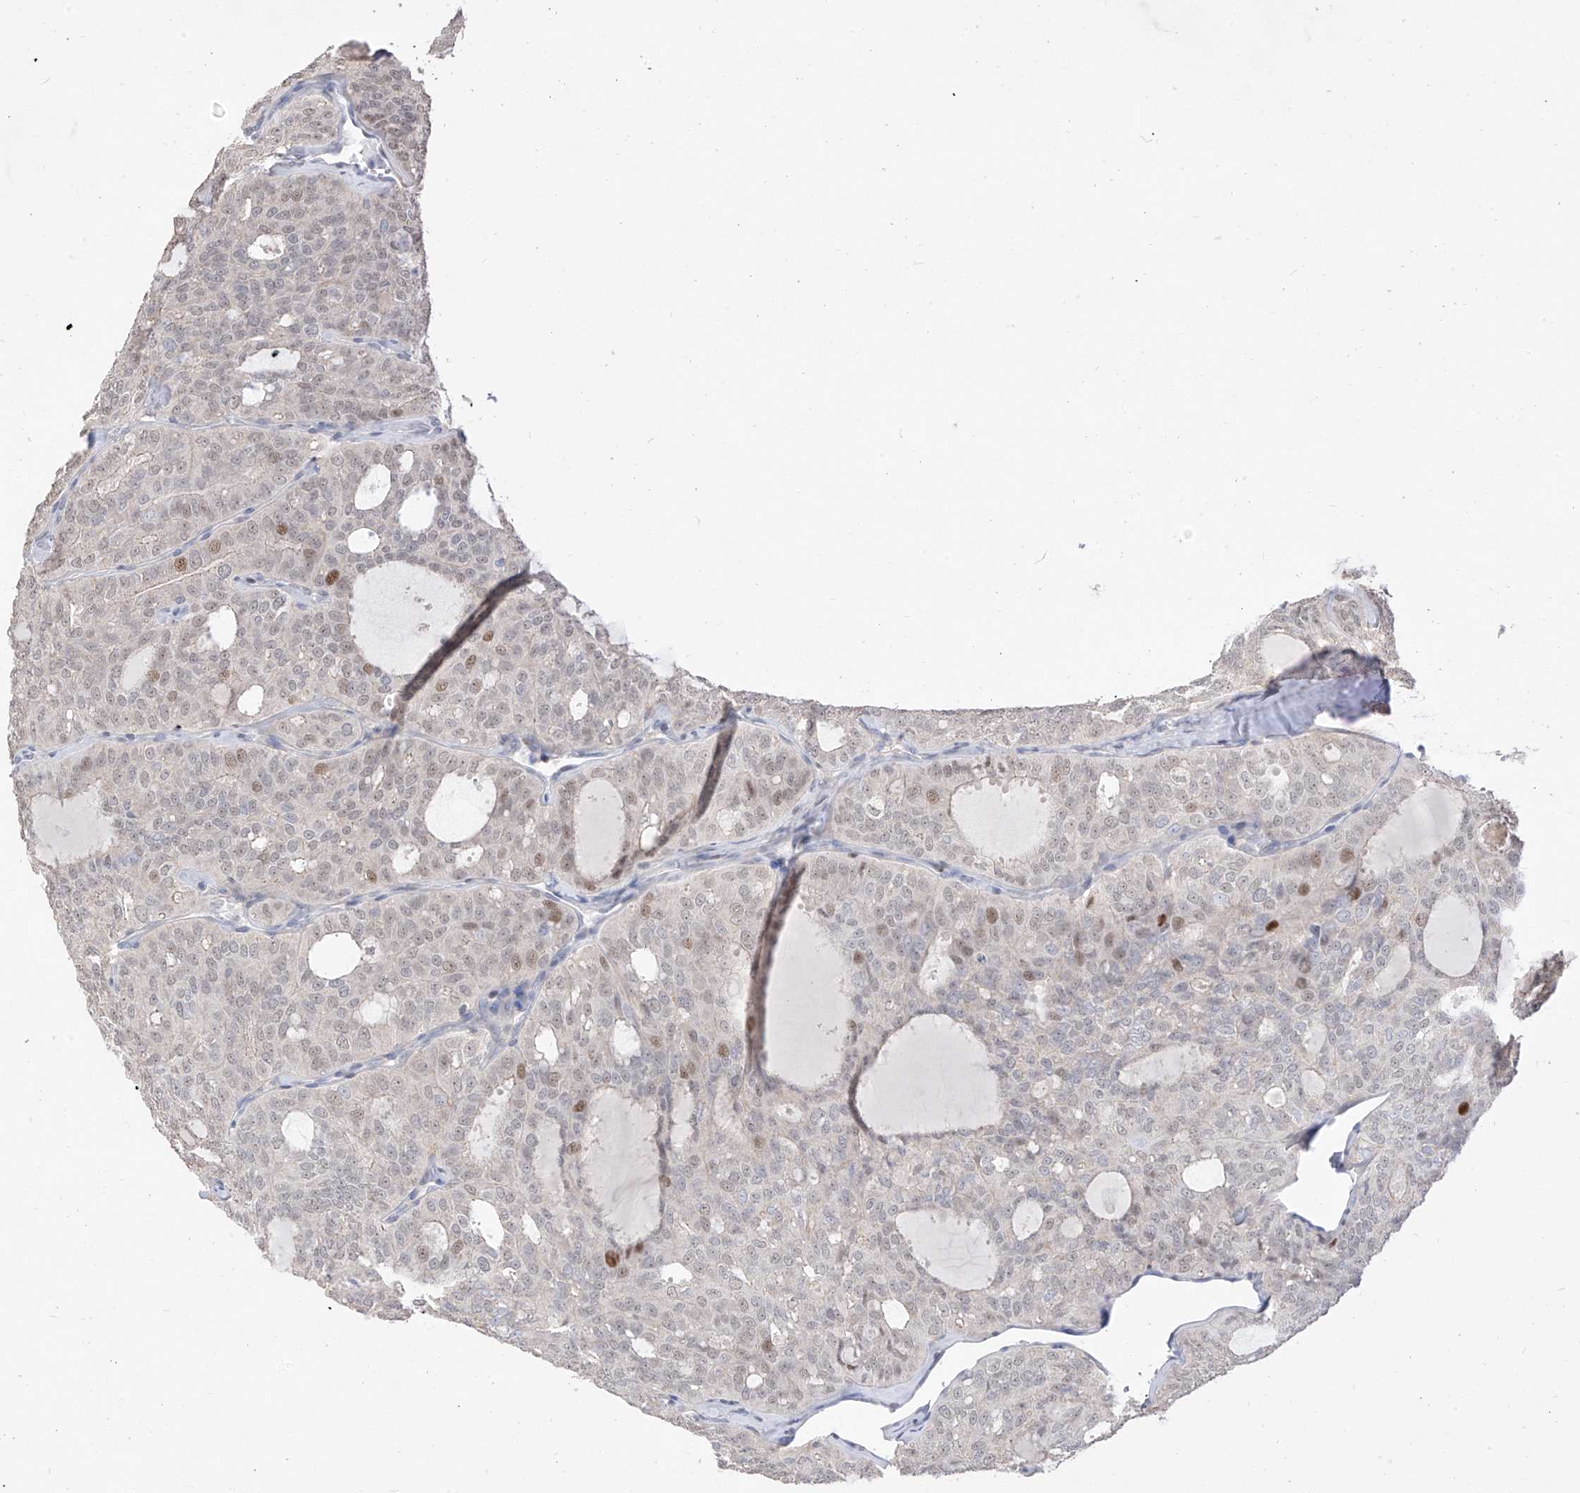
{"staining": {"intensity": "moderate", "quantity": "<25%", "location": "nuclear"}, "tissue": "thyroid cancer", "cell_type": "Tumor cells", "image_type": "cancer", "snomed": [{"axis": "morphology", "description": "Follicular adenoma carcinoma, NOS"}, {"axis": "topography", "description": "Thyroid gland"}], "caption": "Immunohistochemical staining of thyroid cancer demonstrates low levels of moderate nuclear protein expression in approximately <25% of tumor cells. The staining is performed using DAB (3,3'-diaminobenzidine) brown chromogen to label protein expression. The nuclei are counter-stained blue using hematoxylin.", "gene": "LATS1", "patient": {"sex": "male", "age": 75}}